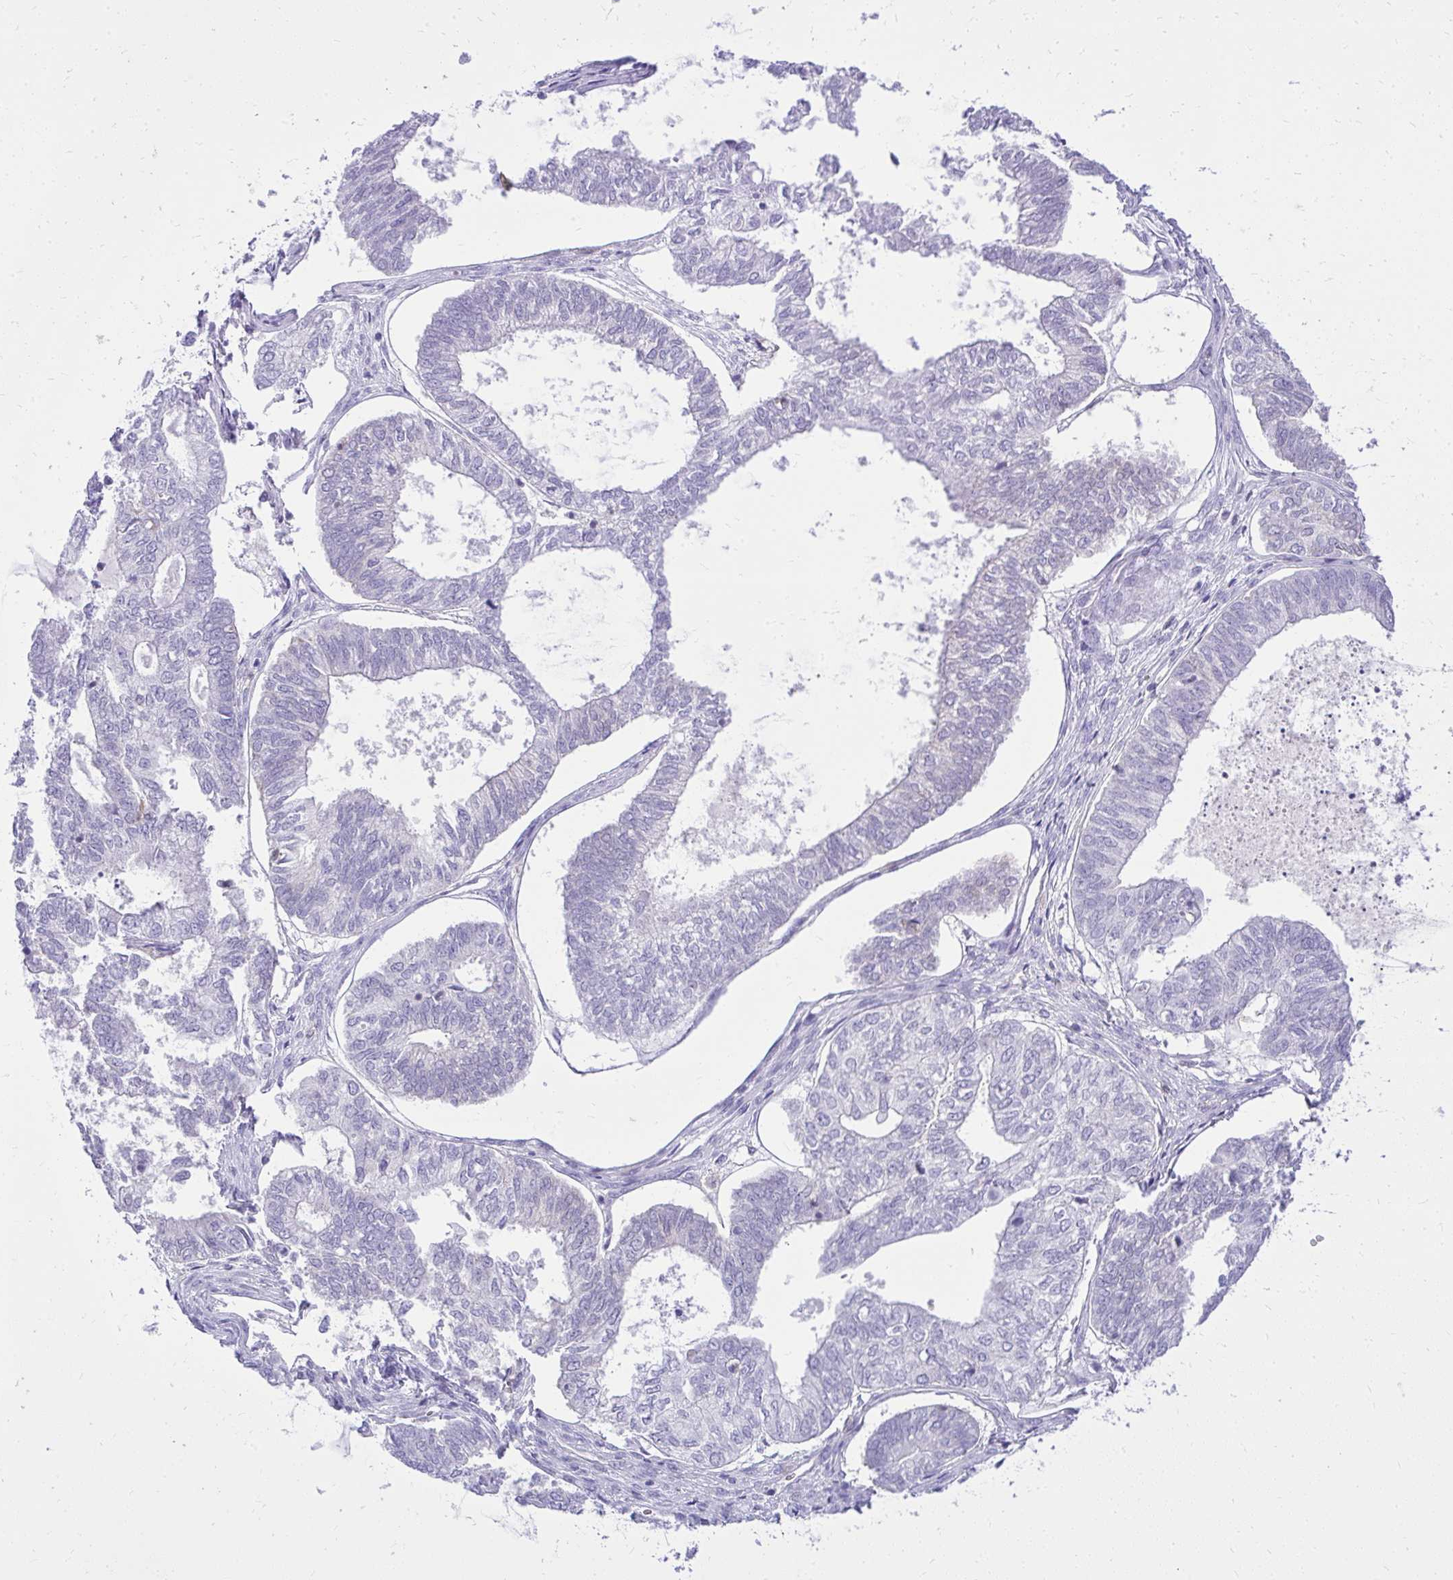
{"staining": {"intensity": "negative", "quantity": "none", "location": "none"}, "tissue": "ovarian cancer", "cell_type": "Tumor cells", "image_type": "cancer", "snomed": [{"axis": "morphology", "description": "Carcinoma, endometroid"}, {"axis": "topography", "description": "Ovary"}], "caption": "Ovarian cancer (endometroid carcinoma) was stained to show a protein in brown. There is no significant expression in tumor cells. (Stains: DAB (3,3'-diaminobenzidine) IHC with hematoxylin counter stain, Microscopy: brightfield microscopy at high magnification).", "gene": "GPRIN3", "patient": {"sex": "female", "age": 64}}